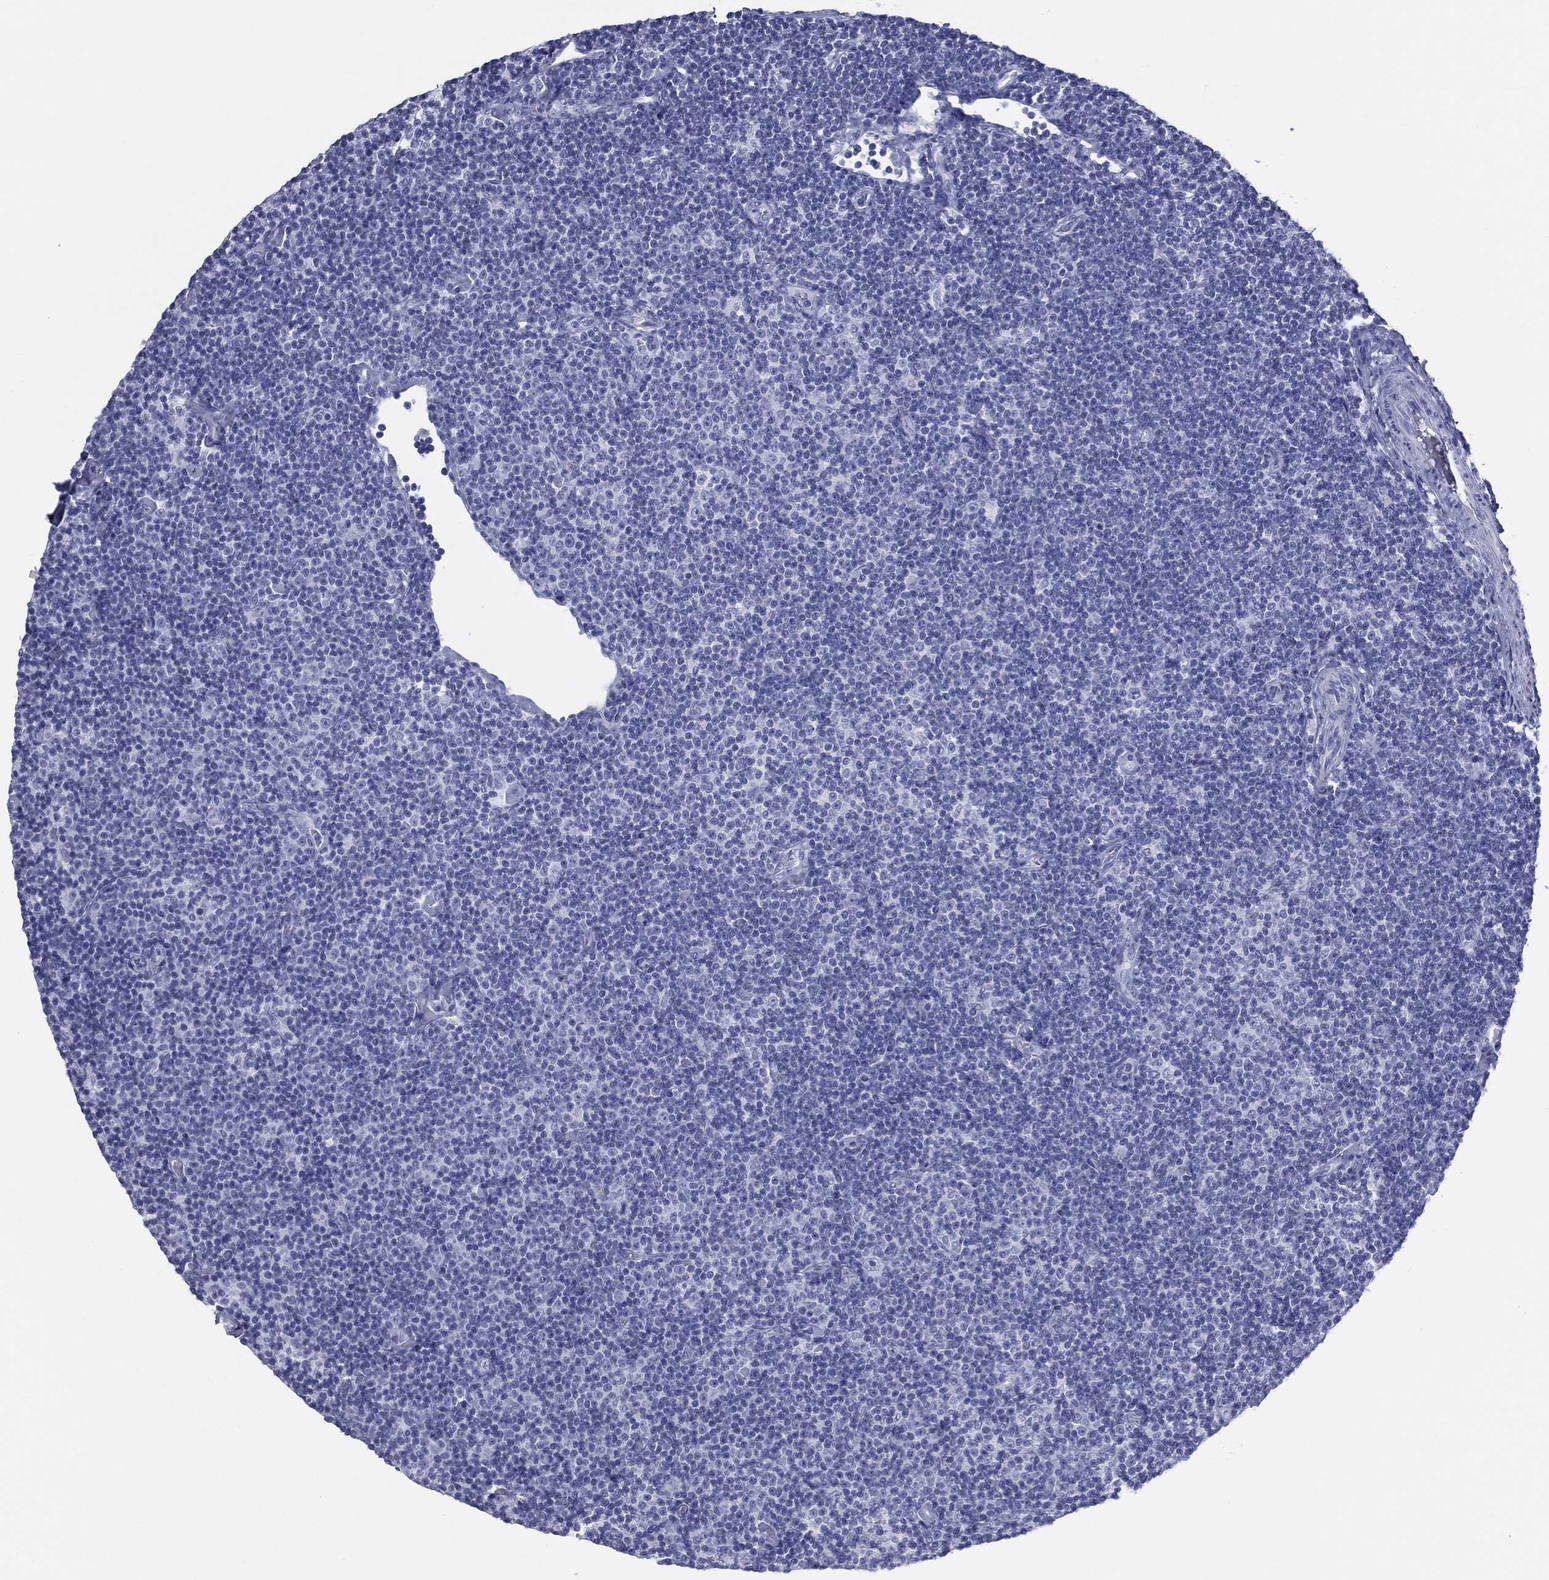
{"staining": {"intensity": "negative", "quantity": "none", "location": "none"}, "tissue": "lymphoma", "cell_type": "Tumor cells", "image_type": "cancer", "snomed": [{"axis": "morphology", "description": "Malignant lymphoma, non-Hodgkin's type, Low grade"}, {"axis": "topography", "description": "Lymph node"}], "caption": "Photomicrograph shows no significant protein staining in tumor cells of malignant lymphoma, non-Hodgkin's type (low-grade).", "gene": "MLN", "patient": {"sex": "male", "age": 81}}